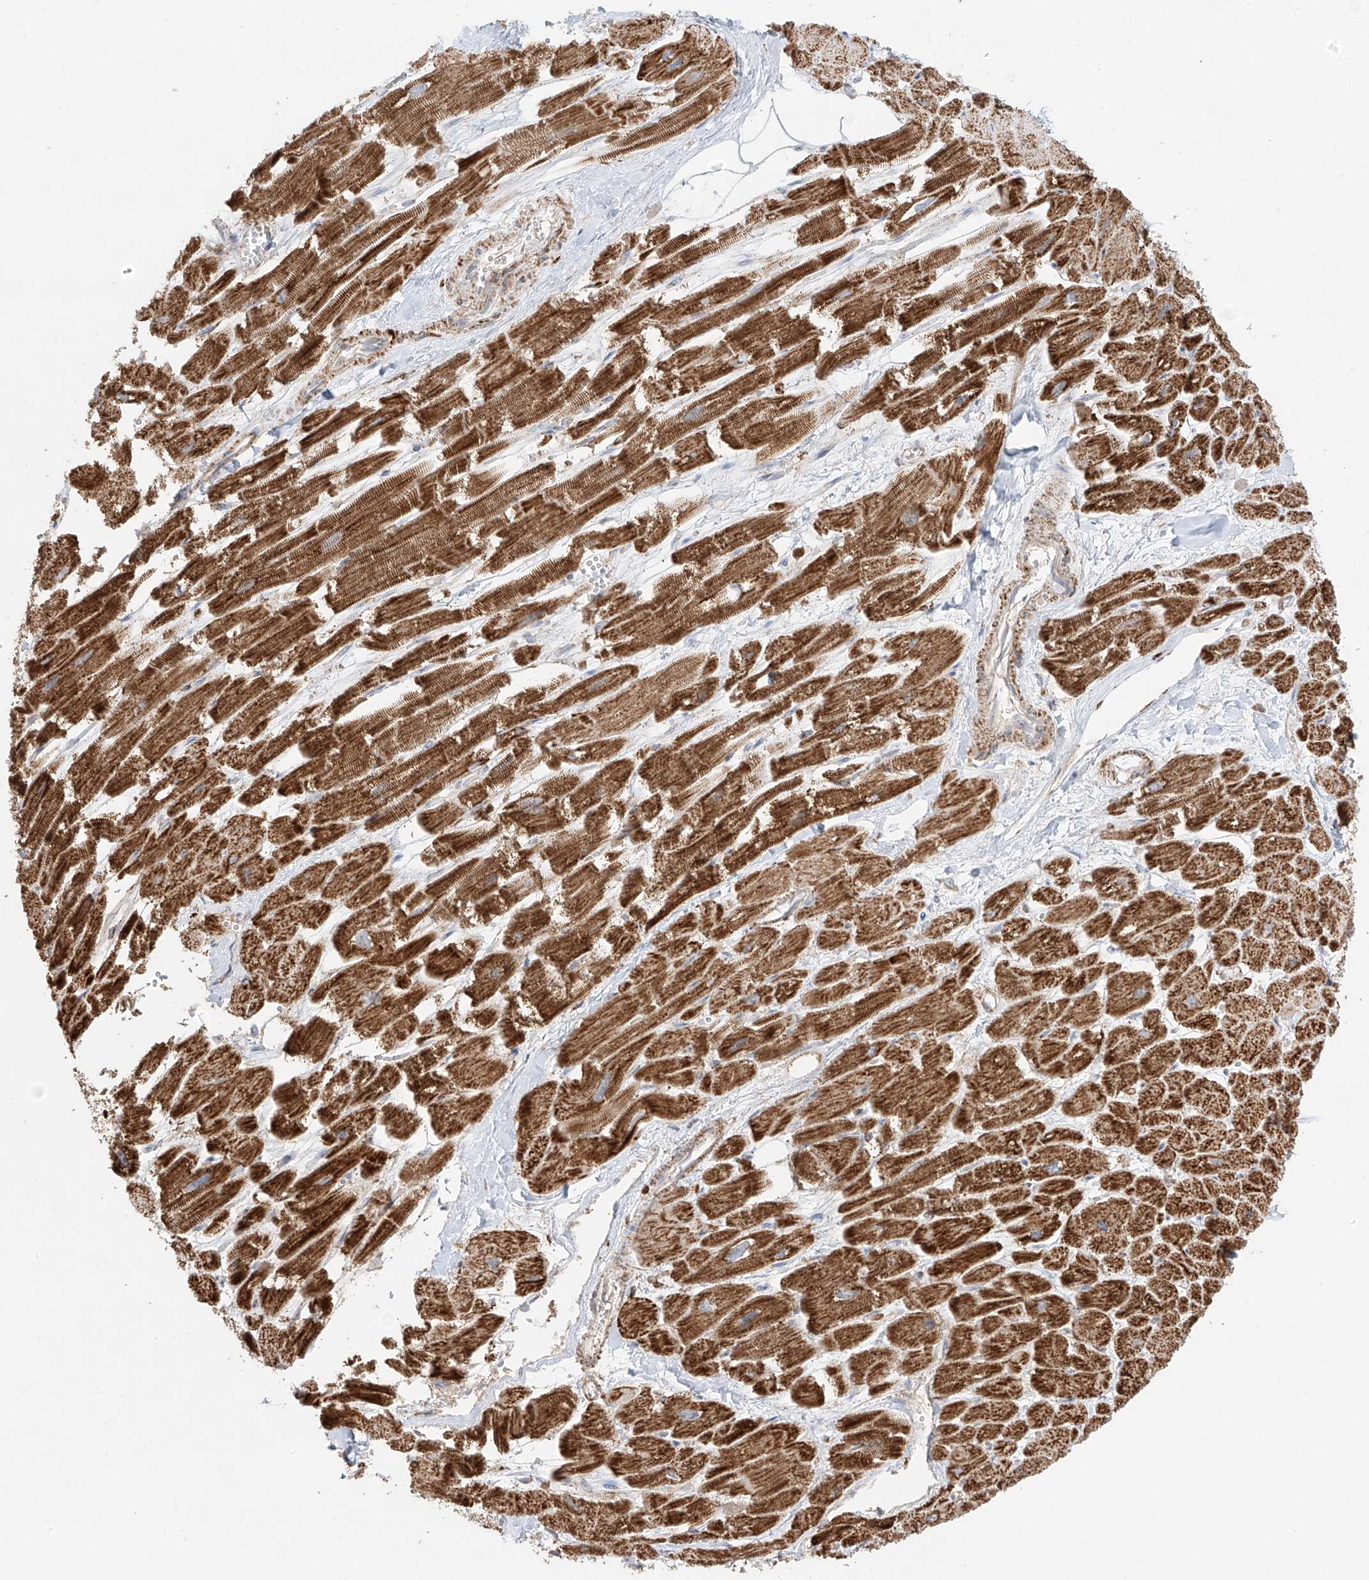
{"staining": {"intensity": "strong", "quantity": ">75%", "location": "cytoplasmic/membranous"}, "tissue": "heart muscle", "cell_type": "Cardiomyocytes", "image_type": "normal", "snomed": [{"axis": "morphology", "description": "Normal tissue, NOS"}, {"axis": "topography", "description": "Heart"}], "caption": "Strong cytoplasmic/membranous expression for a protein is present in about >75% of cardiomyocytes of normal heart muscle using immunohistochemistry.", "gene": "COLGALT2", "patient": {"sex": "male", "age": 54}}